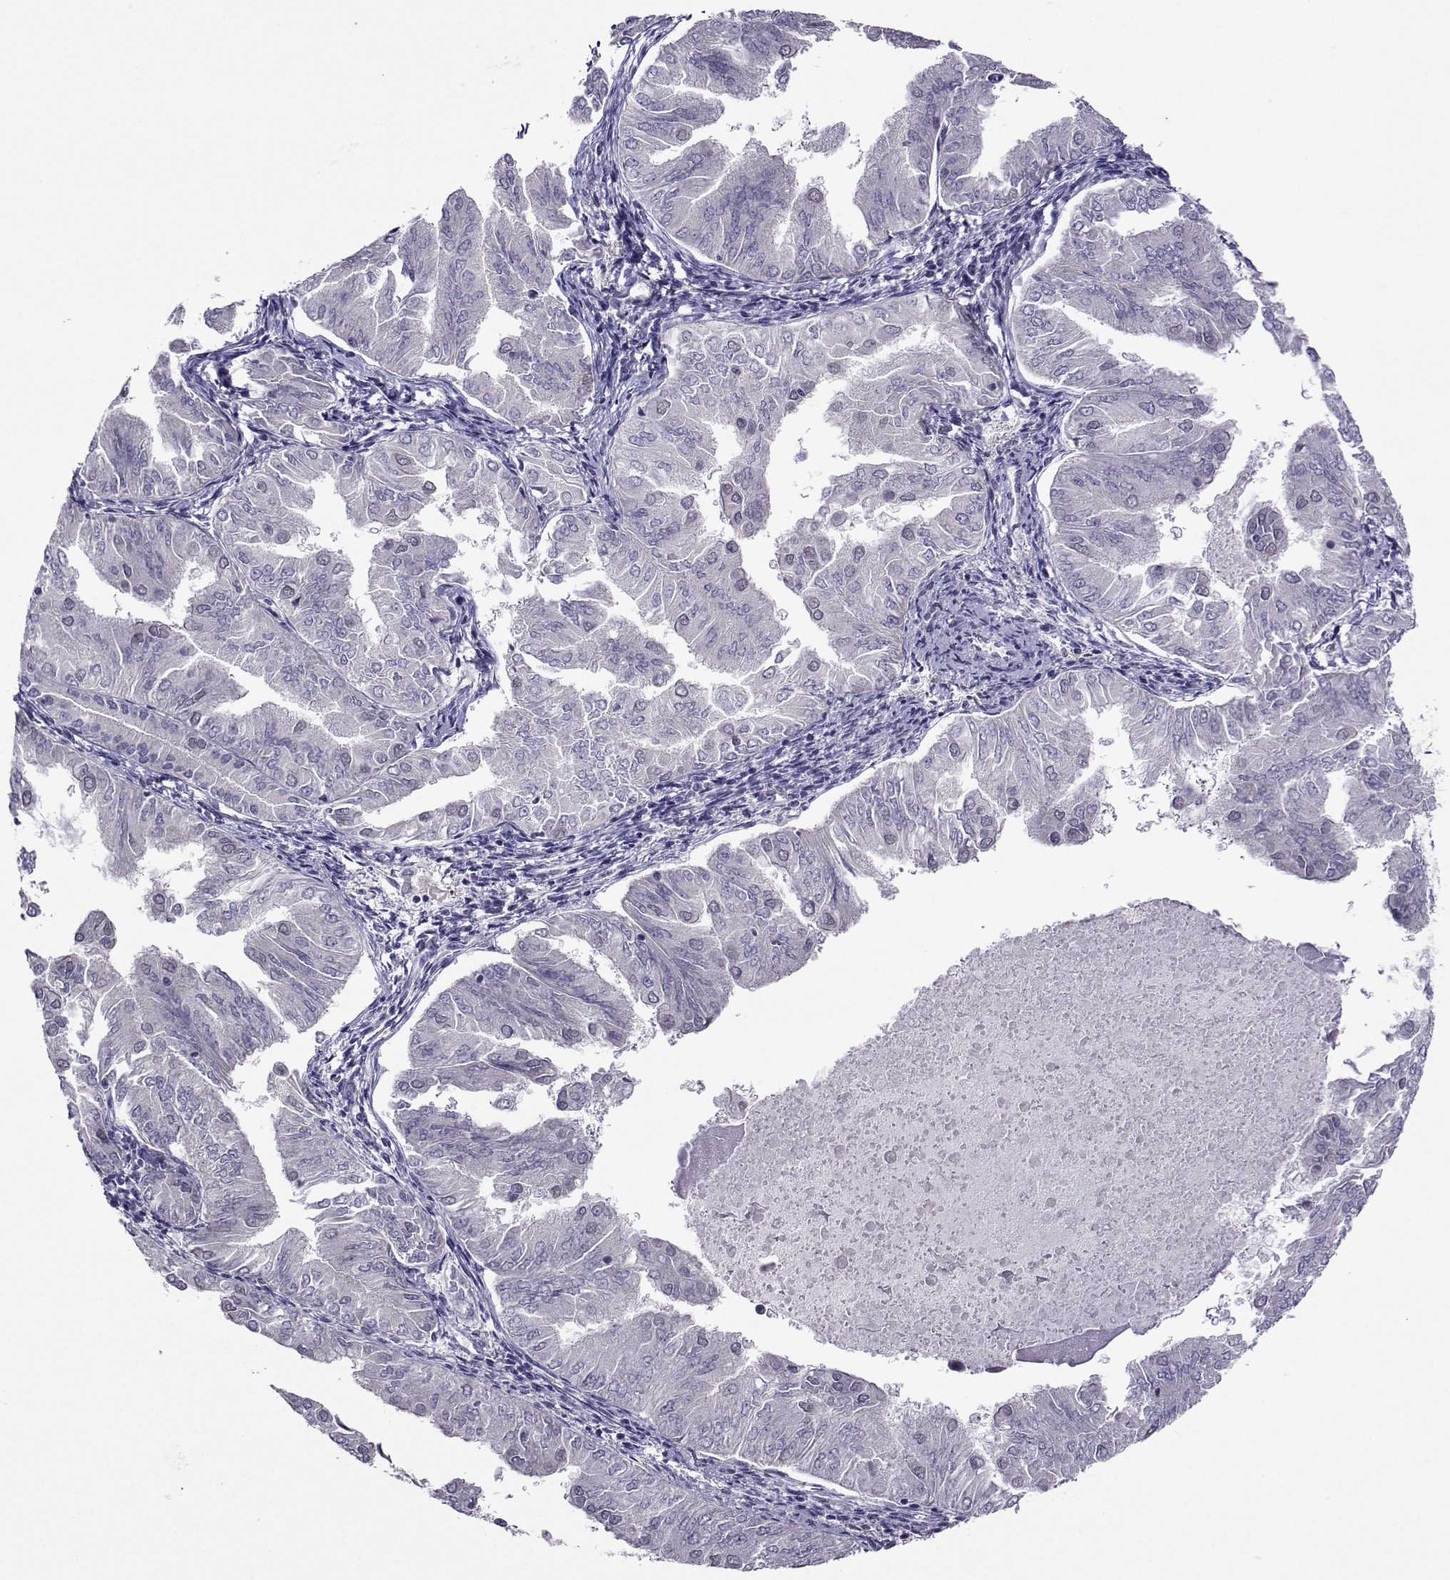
{"staining": {"intensity": "weak", "quantity": "25%-75%", "location": "nuclear"}, "tissue": "endometrial cancer", "cell_type": "Tumor cells", "image_type": "cancer", "snomed": [{"axis": "morphology", "description": "Adenocarcinoma, NOS"}, {"axis": "topography", "description": "Endometrium"}], "caption": "Immunohistochemical staining of human endometrial adenocarcinoma reveals low levels of weak nuclear protein expression in about 25%-75% of tumor cells.", "gene": "DDX20", "patient": {"sex": "female", "age": 53}}